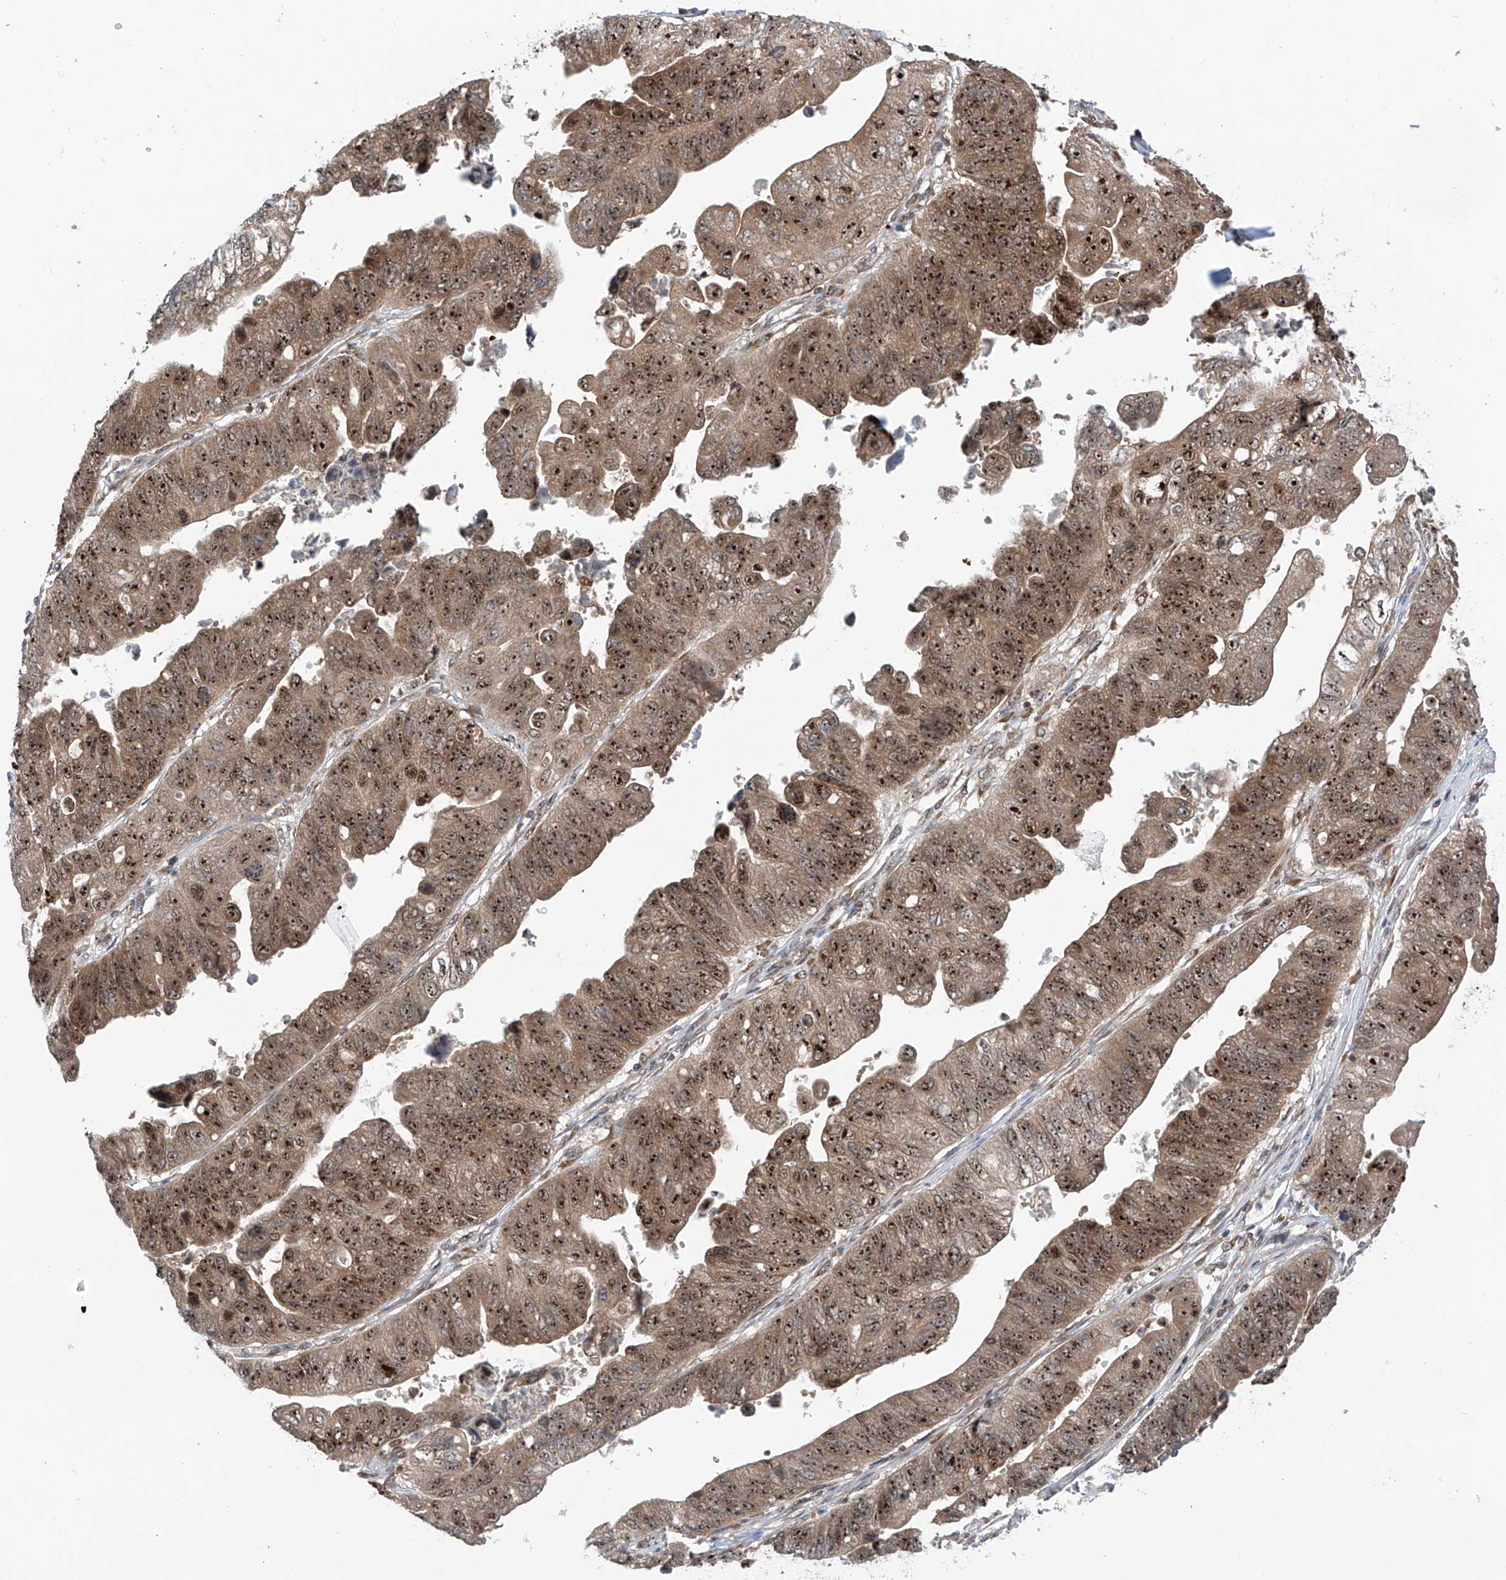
{"staining": {"intensity": "strong", "quantity": ">75%", "location": "cytoplasmic/membranous,nuclear"}, "tissue": "stomach cancer", "cell_type": "Tumor cells", "image_type": "cancer", "snomed": [{"axis": "morphology", "description": "Adenocarcinoma, NOS"}, {"axis": "topography", "description": "Stomach"}], "caption": "The micrograph shows a brown stain indicating the presence of a protein in the cytoplasmic/membranous and nuclear of tumor cells in stomach cancer.", "gene": "C1orf131", "patient": {"sex": "male", "age": 59}}